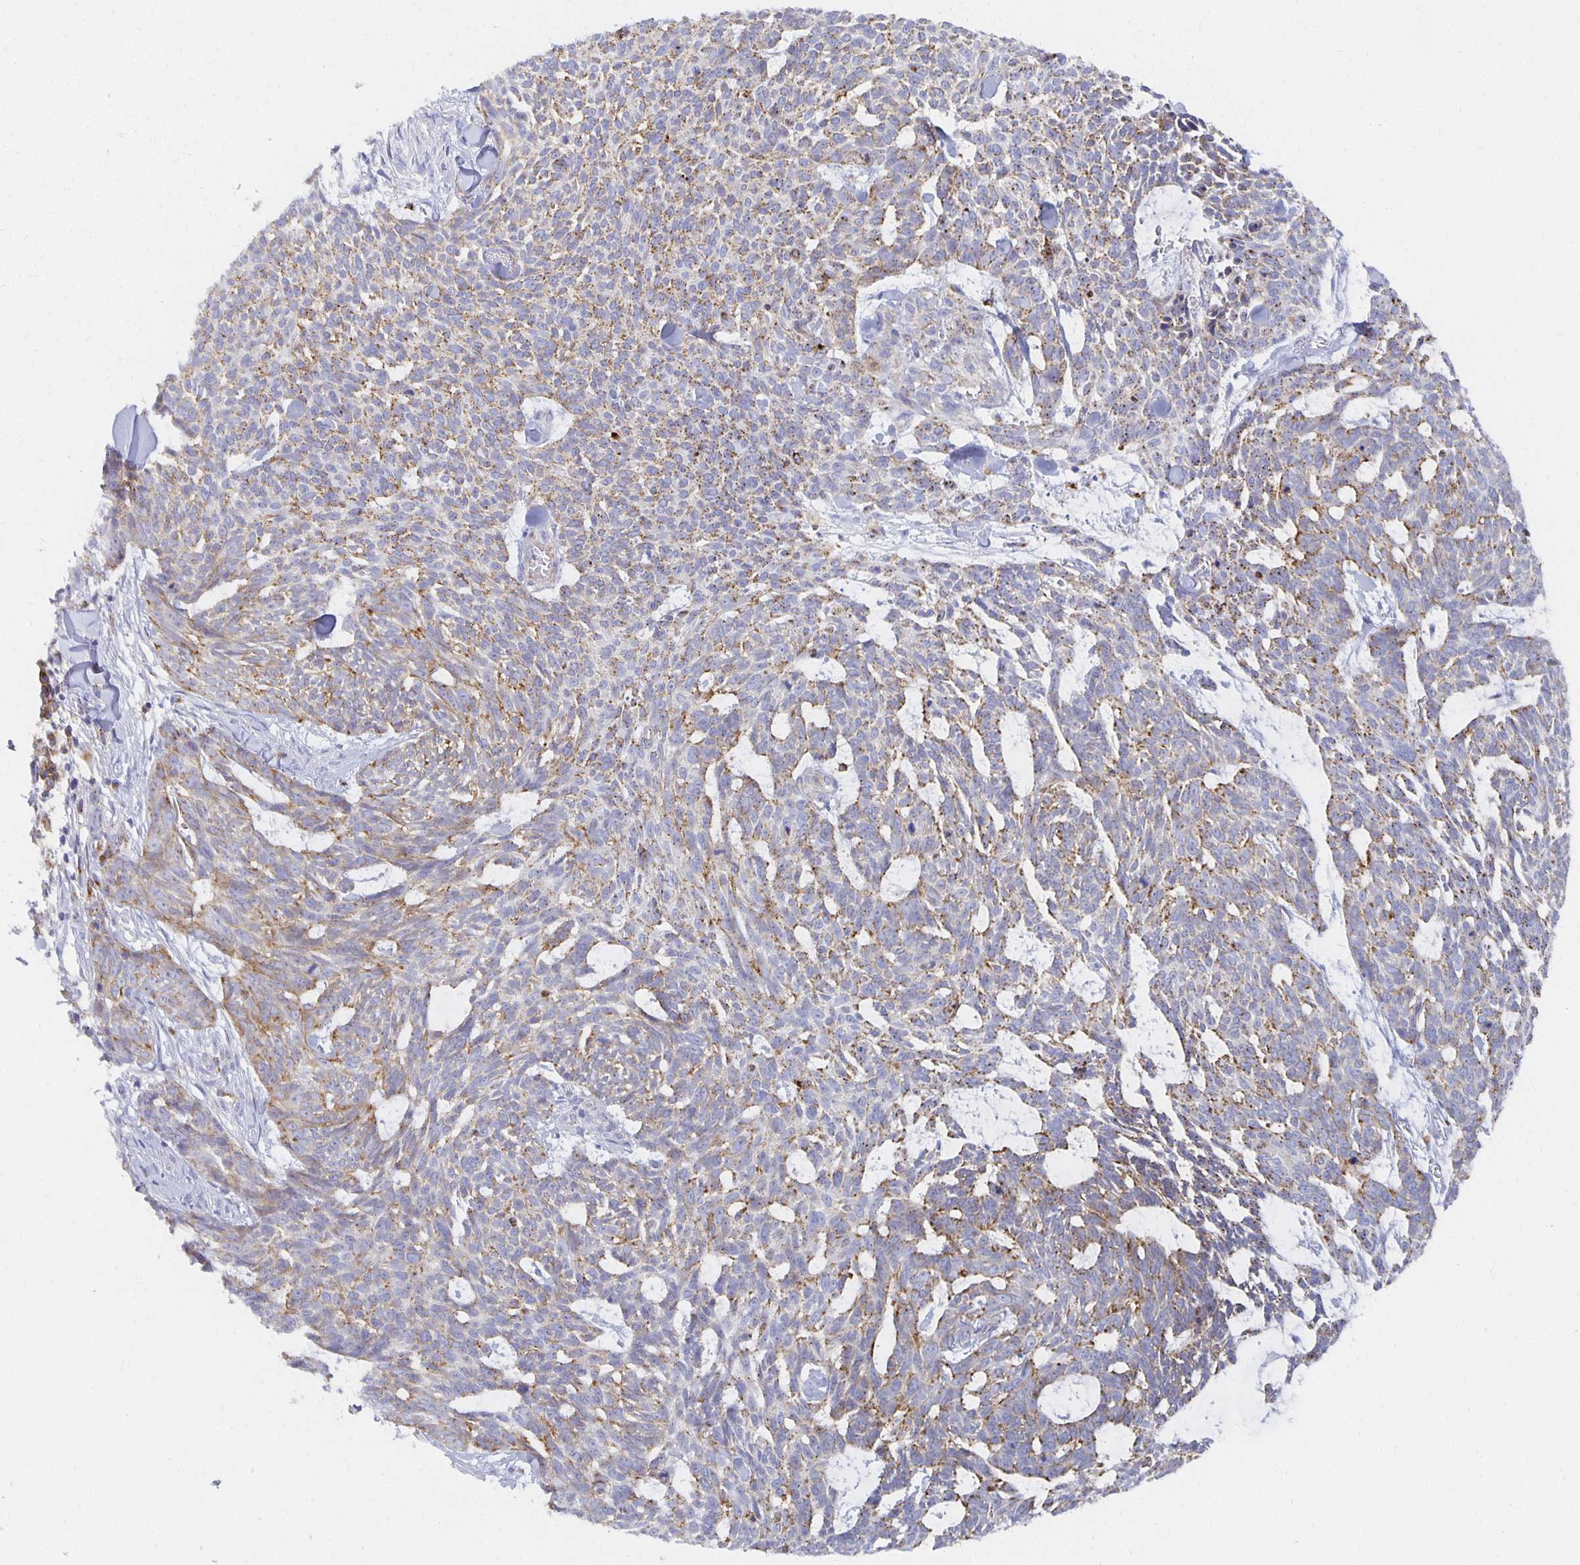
{"staining": {"intensity": "moderate", "quantity": "25%-75%", "location": "cytoplasmic/membranous"}, "tissue": "skin cancer", "cell_type": "Tumor cells", "image_type": "cancer", "snomed": [{"axis": "morphology", "description": "Basal cell carcinoma"}, {"axis": "topography", "description": "Skin"}], "caption": "Basal cell carcinoma (skin) stained with a protein marker displays moderate staining in tumor cells.", "gene": "TAAR1", "patient": {"sex": "female", "age": 93}}